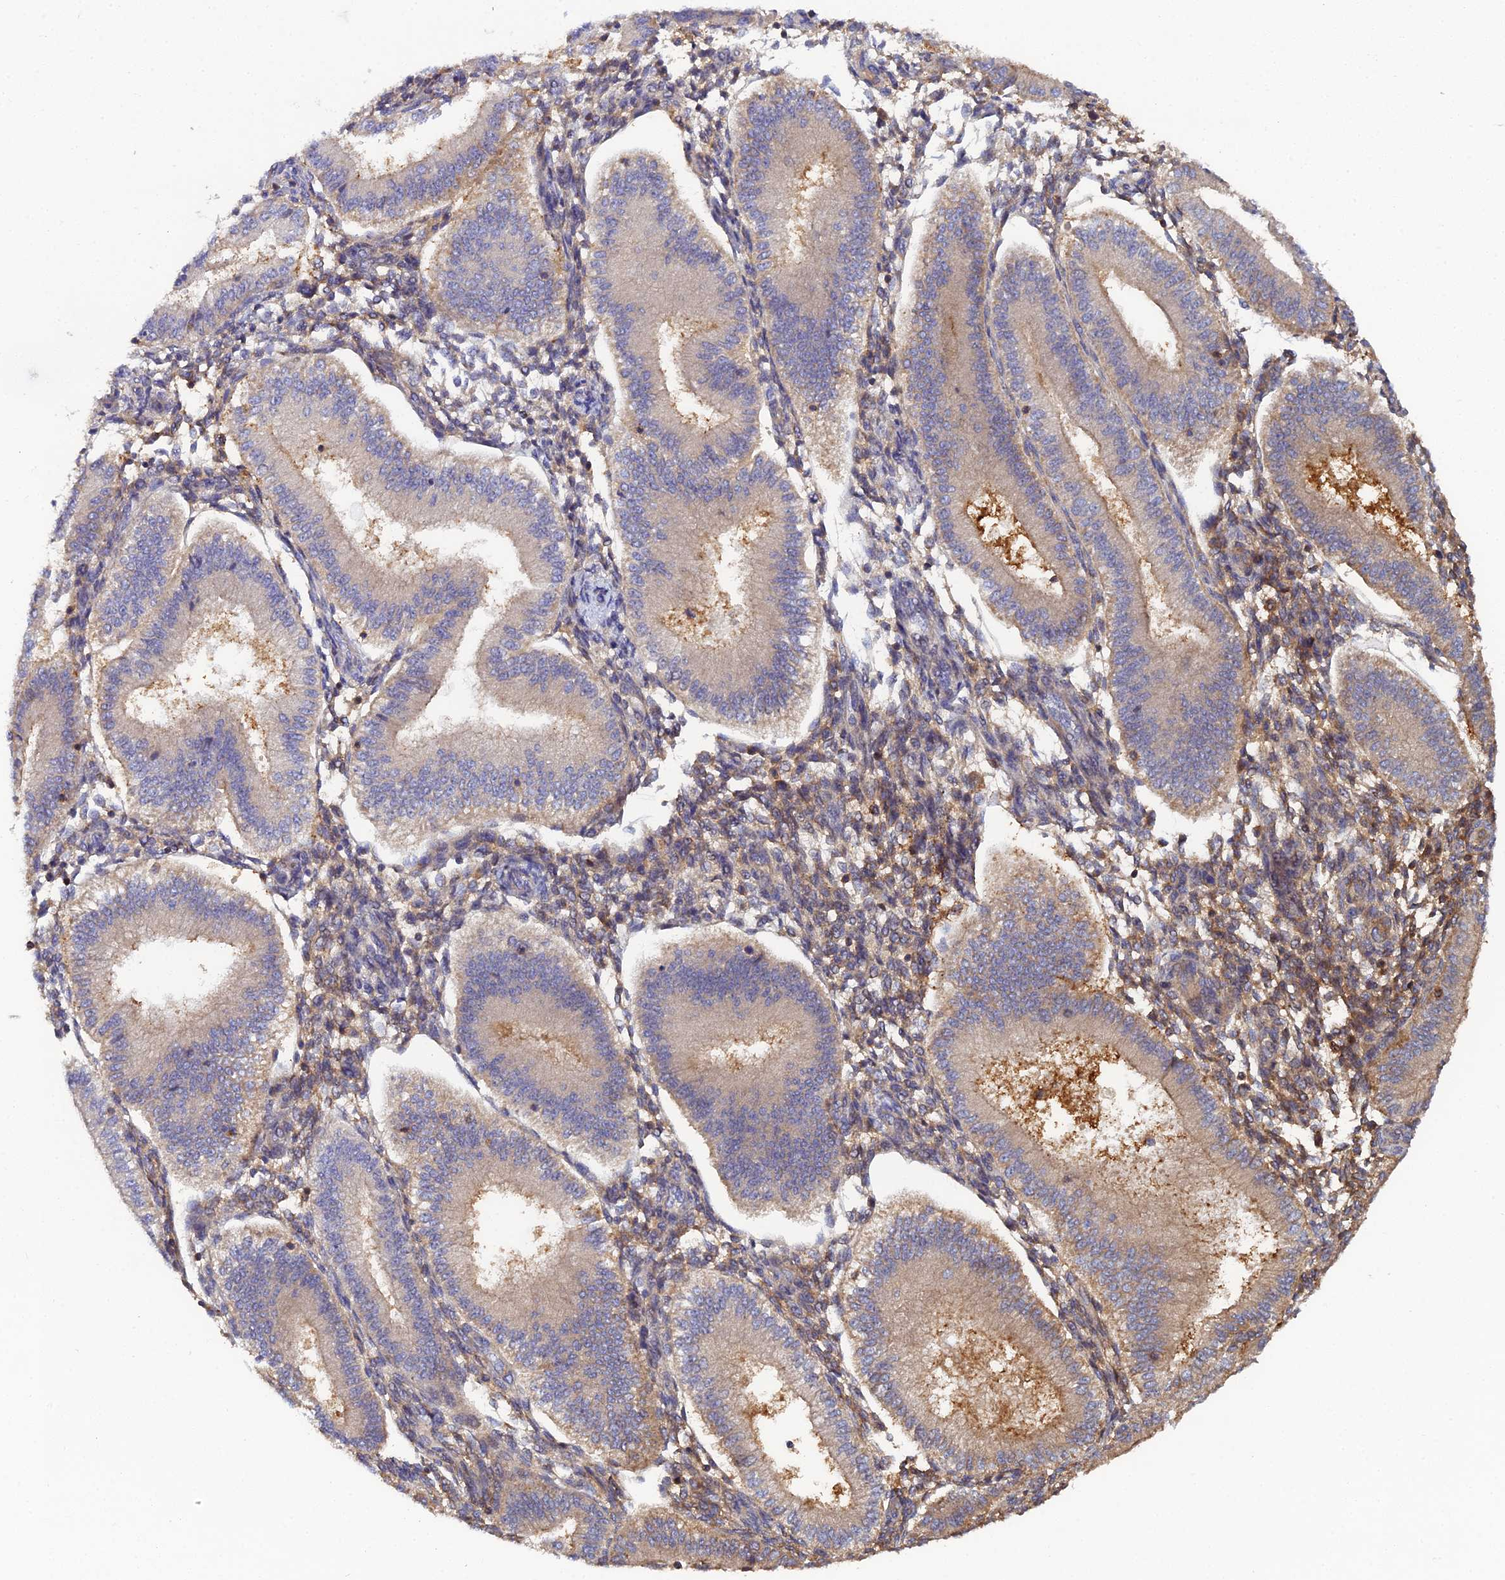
{"staining": {"intensity": "moderate", "quantity": "25%-75%", "location": "cytoplasmic/membranous"}, "tissue": "endometrium", "cell_type": "Cells in endometrial stroma", "image_type": "normal", "snomed": [{"axis": "morphology", "description": "Normal tissue, NOS"}, {"axis": "topography", "description": "Endometrium"}], "caption": "Brown immunohistochemical staining in normal human endometrium exhibits moderate cytoplasmic/membranous positivity in approximately 25%-75% of cells in endometrial stroma. The protein is stained brown, and the nuclei are stained in blue (DAB IHC with brightfield microscopy, high magnification).", "gene": "GNG5B", "patient": {"sex": "female", "age": 39}}